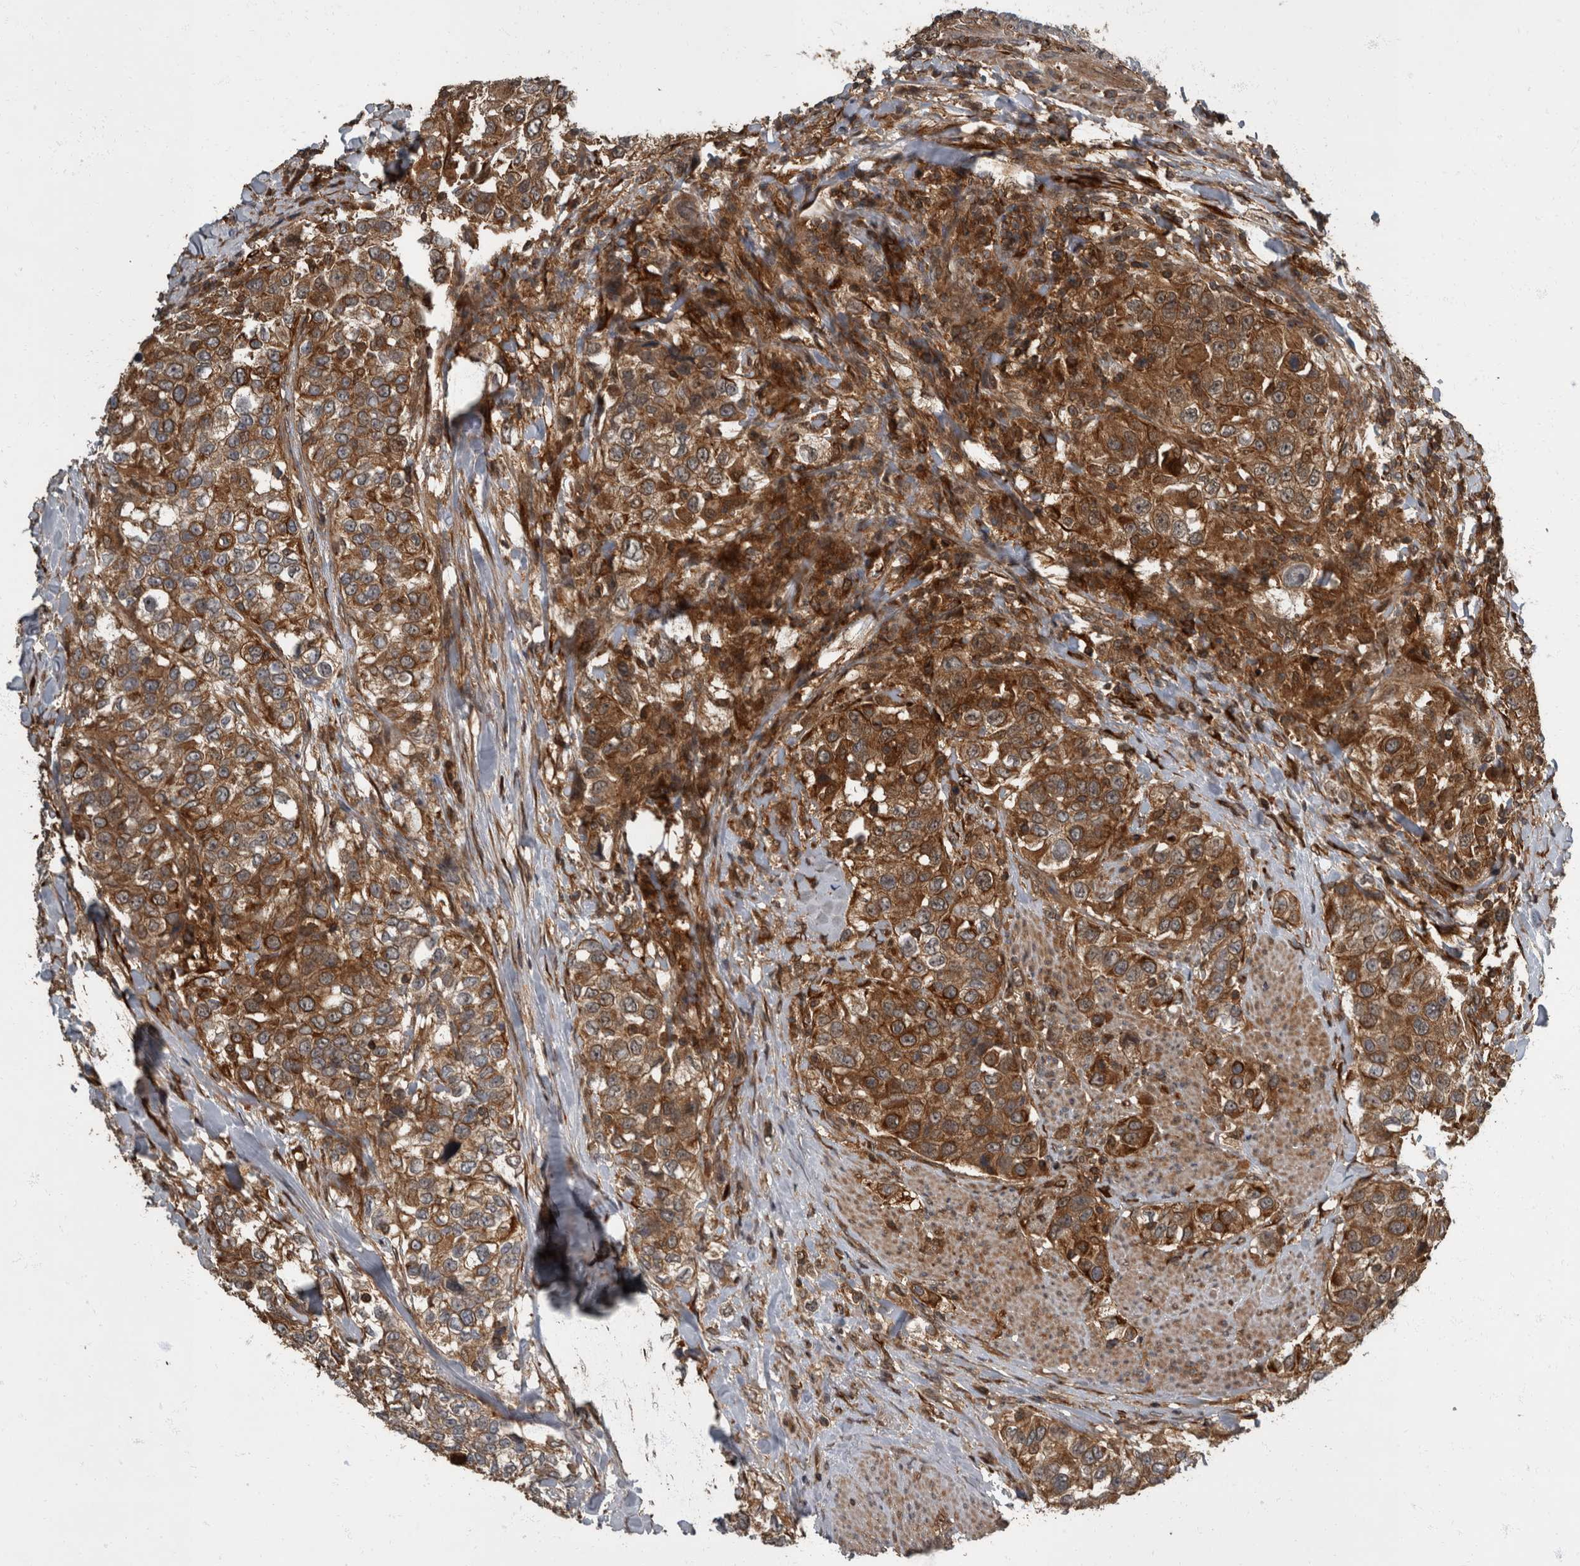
{"staining": {"intensity": "moderate", "quantity": ">75%", "location": "cytoplasmic/membranous"}, "tissue": "urothelial cancer", "cell_type": "Tumor cells", "image_type": "cancer", "snomed": [{"axis": "morphology", "description": "Urothelial carcinoma, High grade"}, {"axis": "topography", "description": "Urinary bladder"}], "caption": "Immunohistochemistry of human urothelial cancer displays medium levels of moderate cytoplasmic/membranous positivity in approximately >75% of tumor cells. Using DAB (brown) and hematoxylin (blue) stains, captured at high magnification using brightfield microscopy.", "gene": "RABGGTB", "patient": {"sex": "female", "age": 80}}